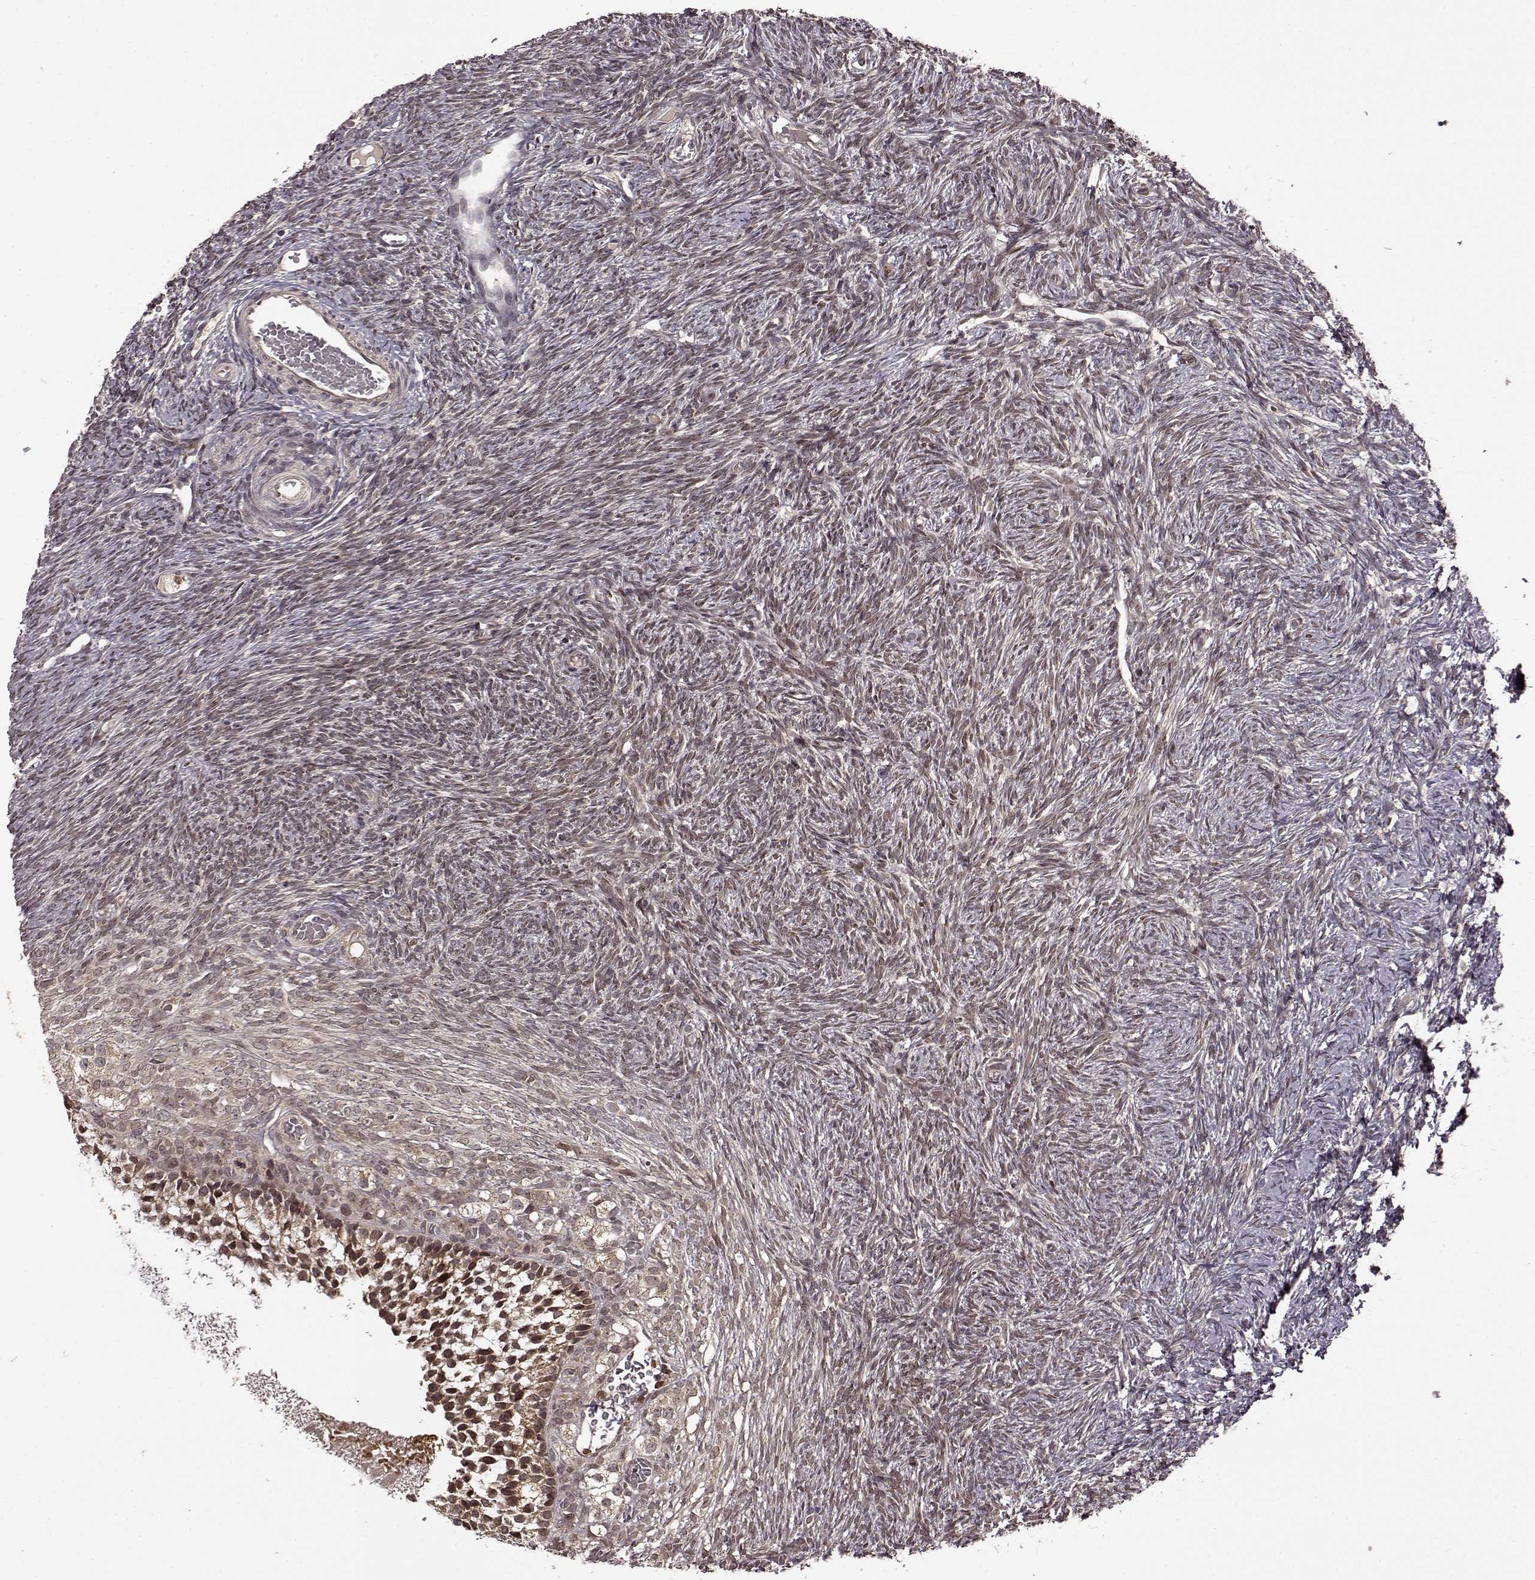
{"staining": {"intensity": "strong", "quantity": "25%-75%", "location": "nuclear"}, "tissue": "ovary", "cell_type": "Follicle cells", "image_type": "normal", "snomed": [{"axis": "morphology", "description": "Normal tissue, NOS"}, {"axis": "topography", "description": "Ovary"}], "caption": "Immunohistochemistry (IHC) photomicrograph of benign ovary: human ovary stained using immunohistochemistry (IHC) reveals high levels of strong protein expression localized specifically in the nuclear of follicle cells, appearing as a nuclear brown color.", "gene": "TRMU", "patient": {"sex": "female", "age": 39}}